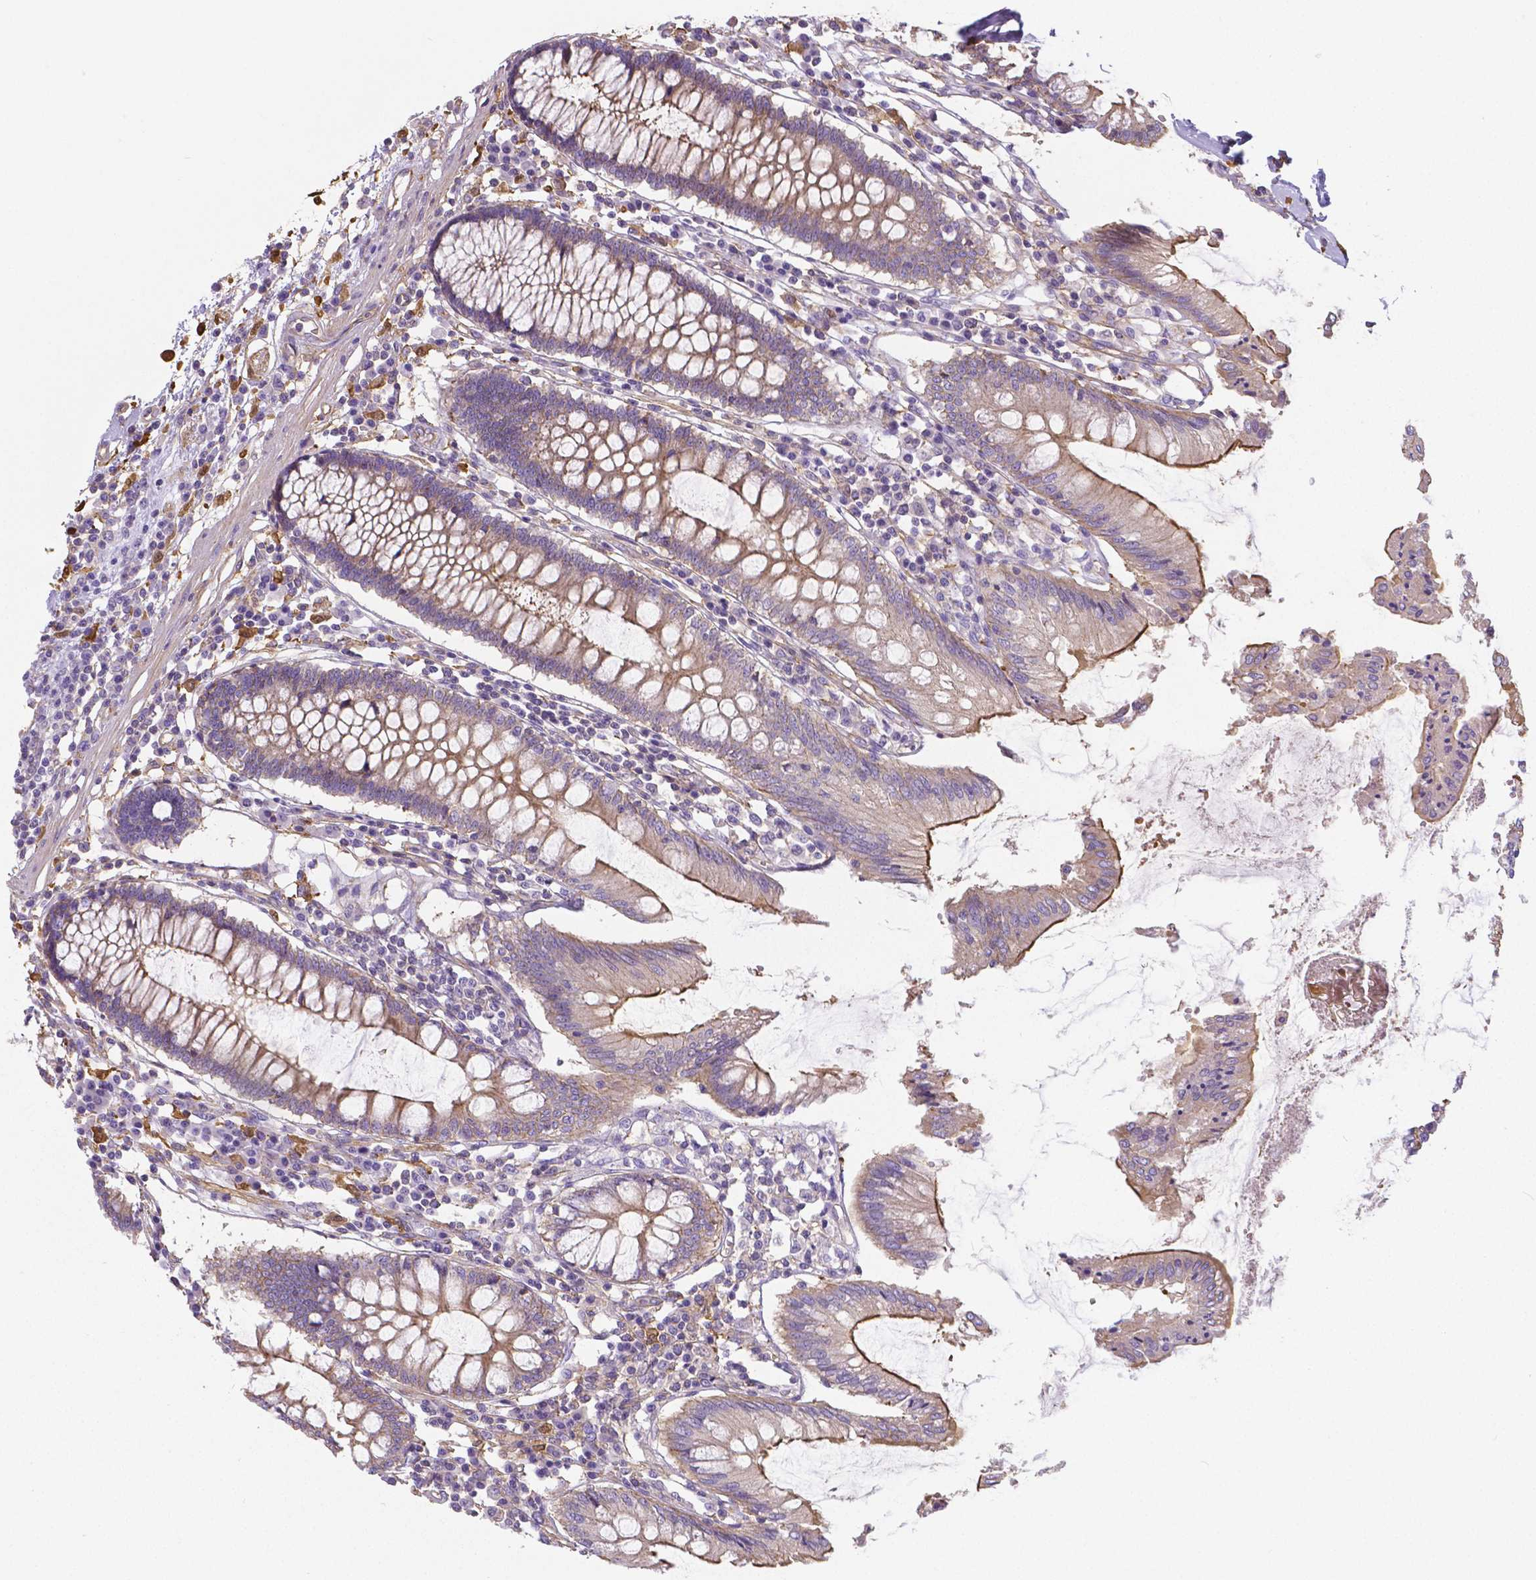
{"staining": {"intensity": "weak", "quantity": ">75%", "location": "cytoplasmic/membranous"}, "tissue": "colon", "cell_type": "Endothelial cells", "image_type": "normal", "snomed": [{"axis": "morphology", "description": "Normal tissue, NOS"}, {"axis": "morphology", "description": "Adenocarcinoma, NOS"}, {"axis": "topography", "description": "Colon"}], "caption": "Normal colon exhibits weak cytoplasmic/membranous expression in approximately >75% of endothelial cells, visualized by immunohistochemistry.", "gene": "CRMP1", "patient": {"sex": "male", "age": 83}}